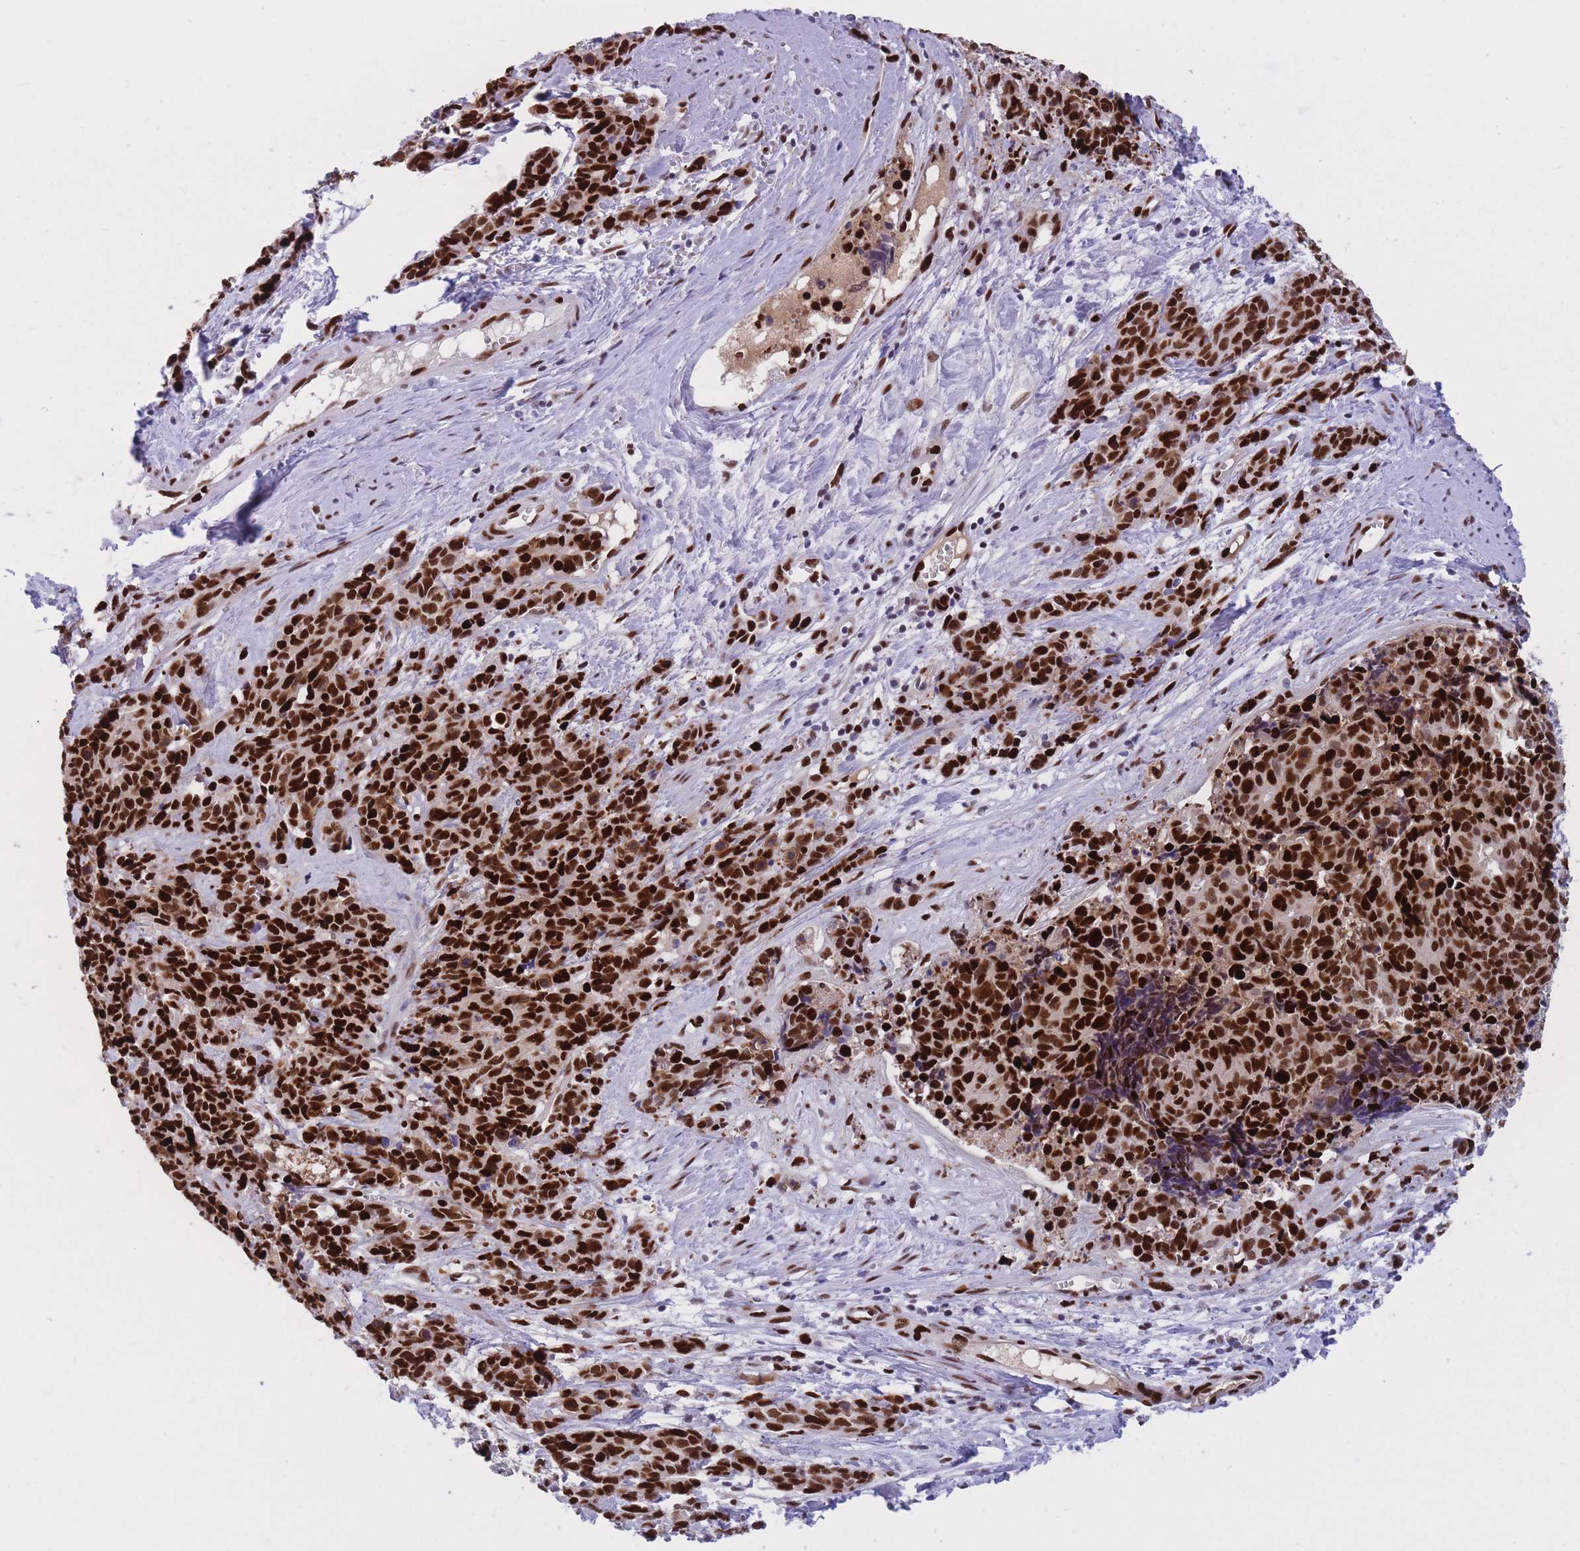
{"staining": {"intensity": "strong", "quantity": ">75%", "location": "nuclear"}, "tissue": "cervical cancer", "cell_type": "Tumor cells", "image_type": "cancer", "snomed": [{"axis": "morphology", "description": "Squamous cell carcinoma, NOS"}, {"axis": "topography", "description": "Cervix"}], "caption": "Cervical squamous cell carcinoma was stained to show a protein in brown. There is high levels of strong nuclear positivity in approximately >75% of tumor cells.", "gene": "NASP", "patient": {"sex": "female", "age": 60}}